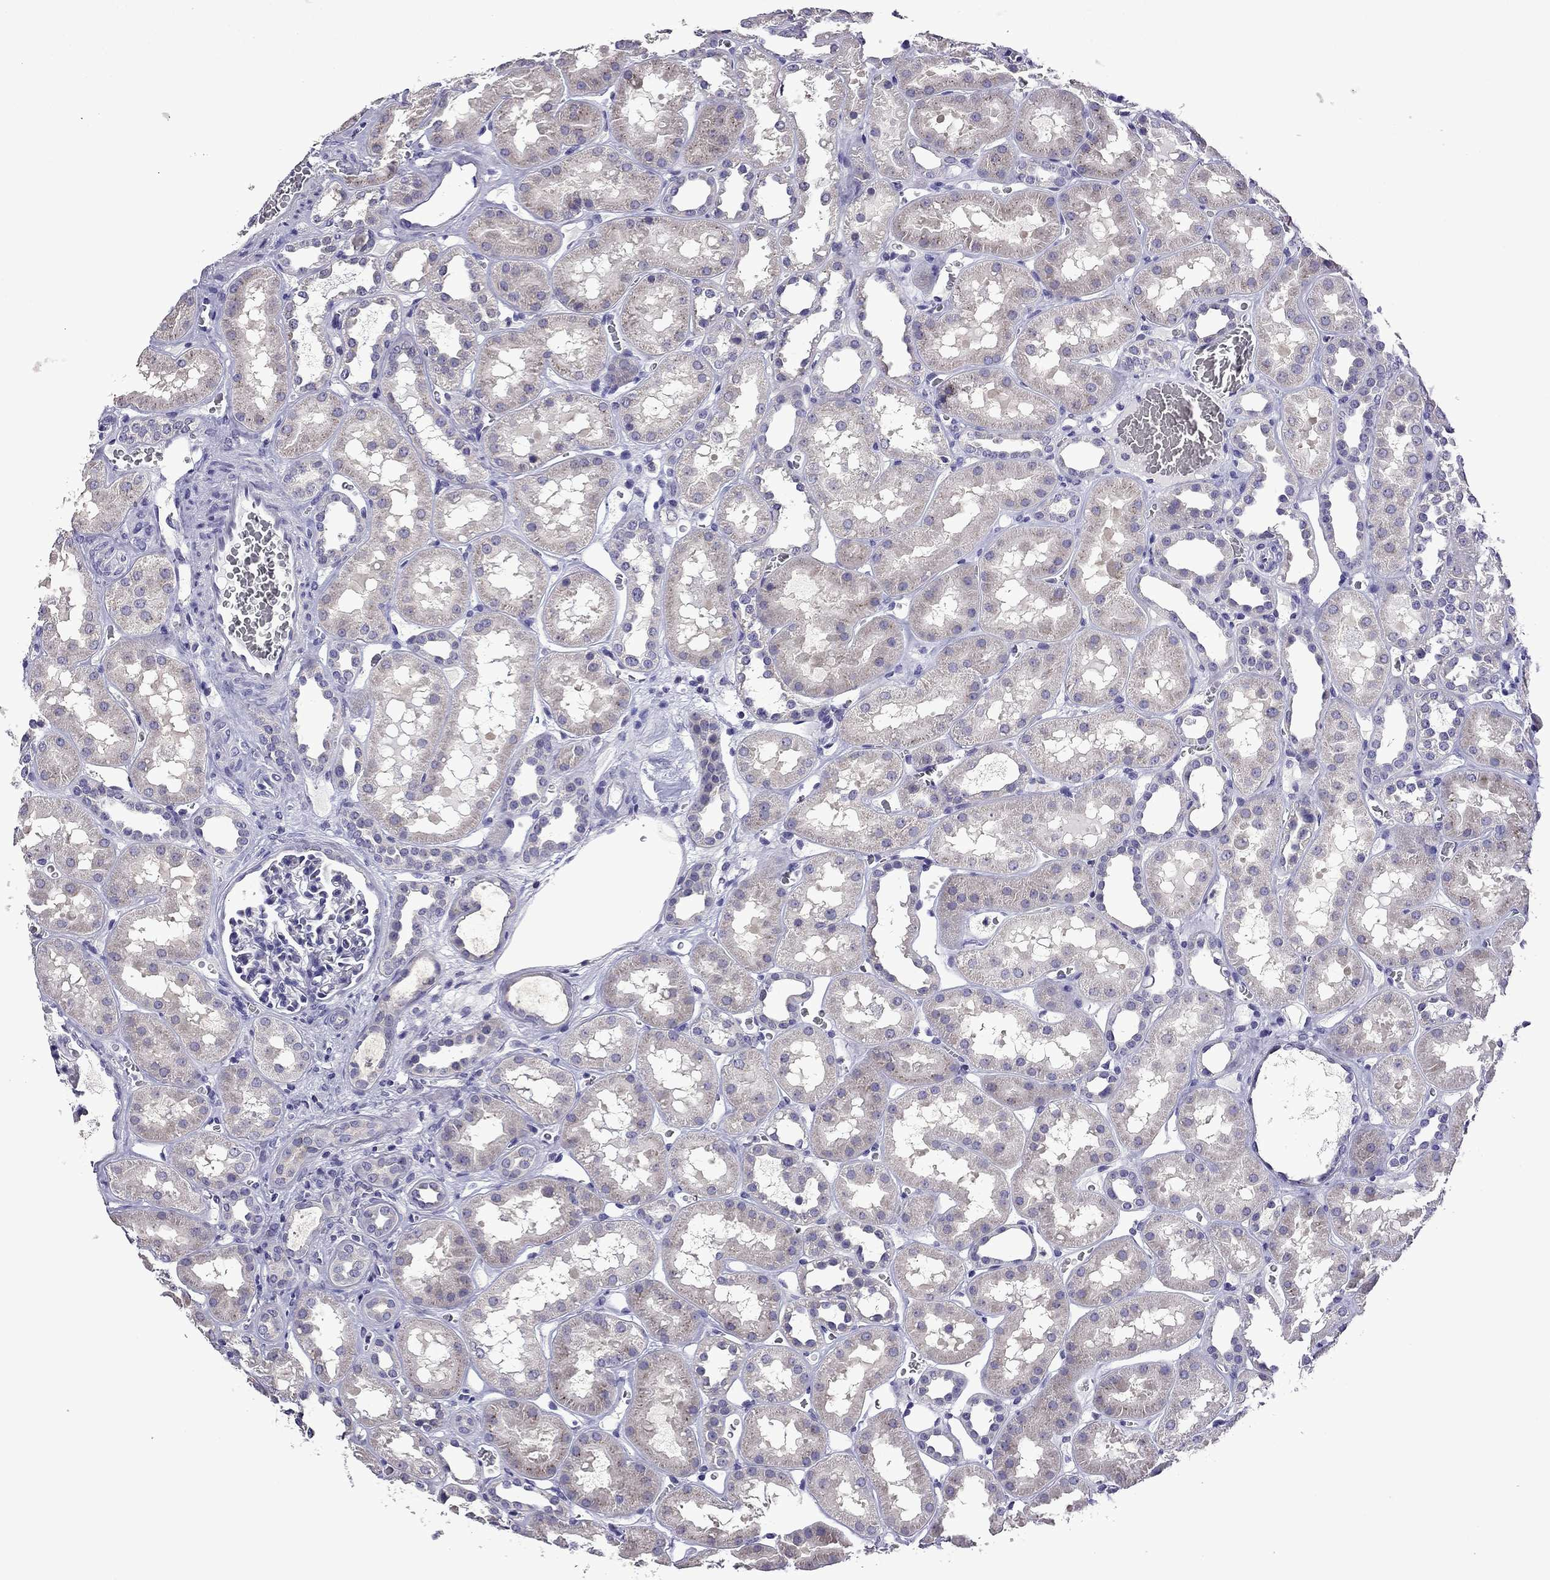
{"staining": {"intensity": "moderate", "quantity": "<25%", "location": "cytoplasmic/membranous"}, "tissue": "kidney", "cell_type": "Cells in glomeruli", "image_type": "normal", "snomed": [{"axis": "morphology", "description": "Normal tissue, NOS"}, {"axis": "topography", "description": "Kidney"}], "caption": "Moderate cytoplasmic/membranous protein staining is appreciated in approximately <25% of cells in glomeruli in kidney. (DAB (3,3'-diaminobenzidine) IHC with brightfield microscopy, high magnification).", "gene": "TTN", "patient": {"sex": "female", "age": 41}}